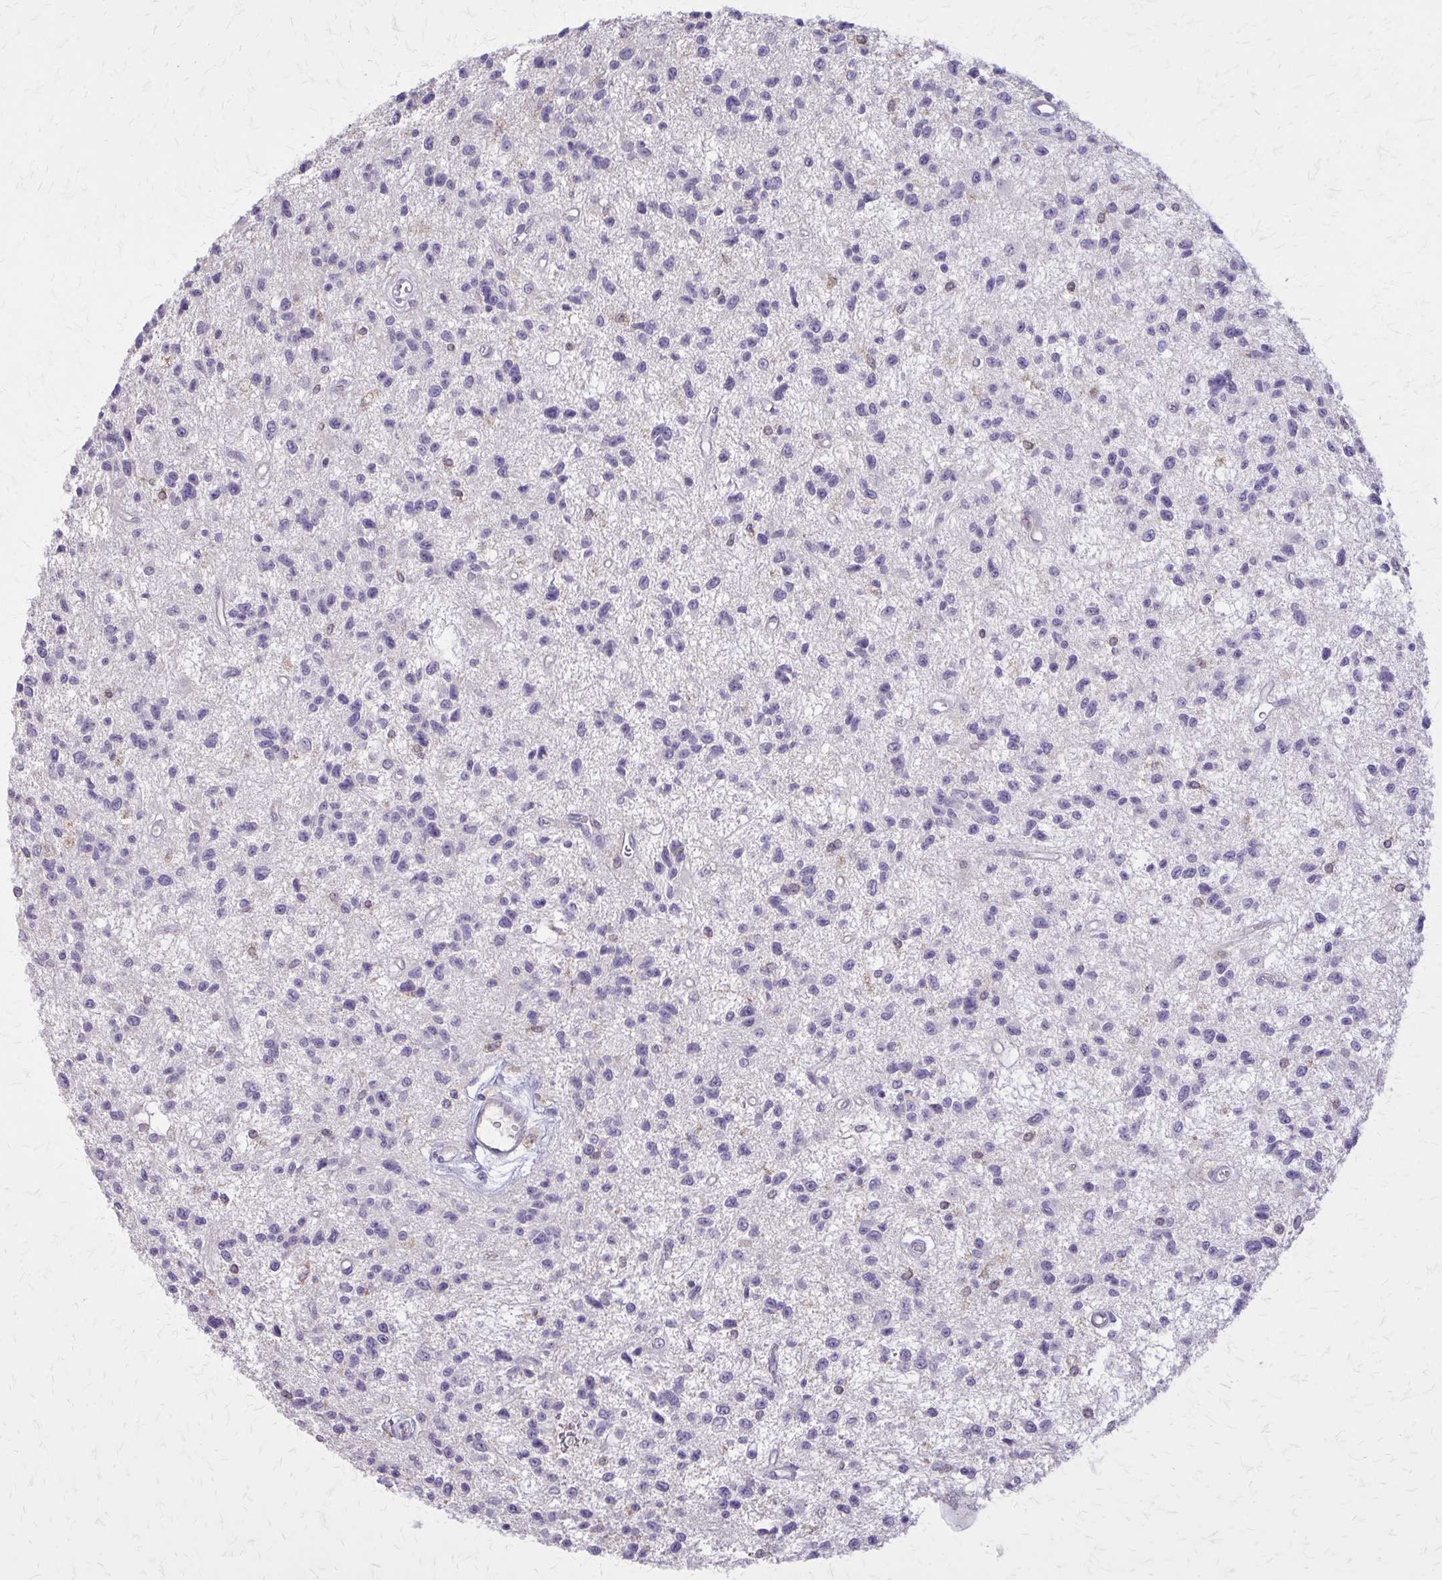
{"staining": {"intensity": "negative", "quantity": "none", "location": "none"}, "tissue": "glioma", "cell_type": "Tumor cells", "image_type": "cancer", "snomed": [{"axis": "morphology", "description": "Glioma, malignant, Low grade"}, {"axis": "topography", "description": "Brain"}], "caption": "The immunohistochemistry (IHC) histopathology image has no significant positivity in tumor cells of malignant glioma (low-grade) tissue.", "gene": "NRBF2", "patient": {"sex": "male", "age": 43}}